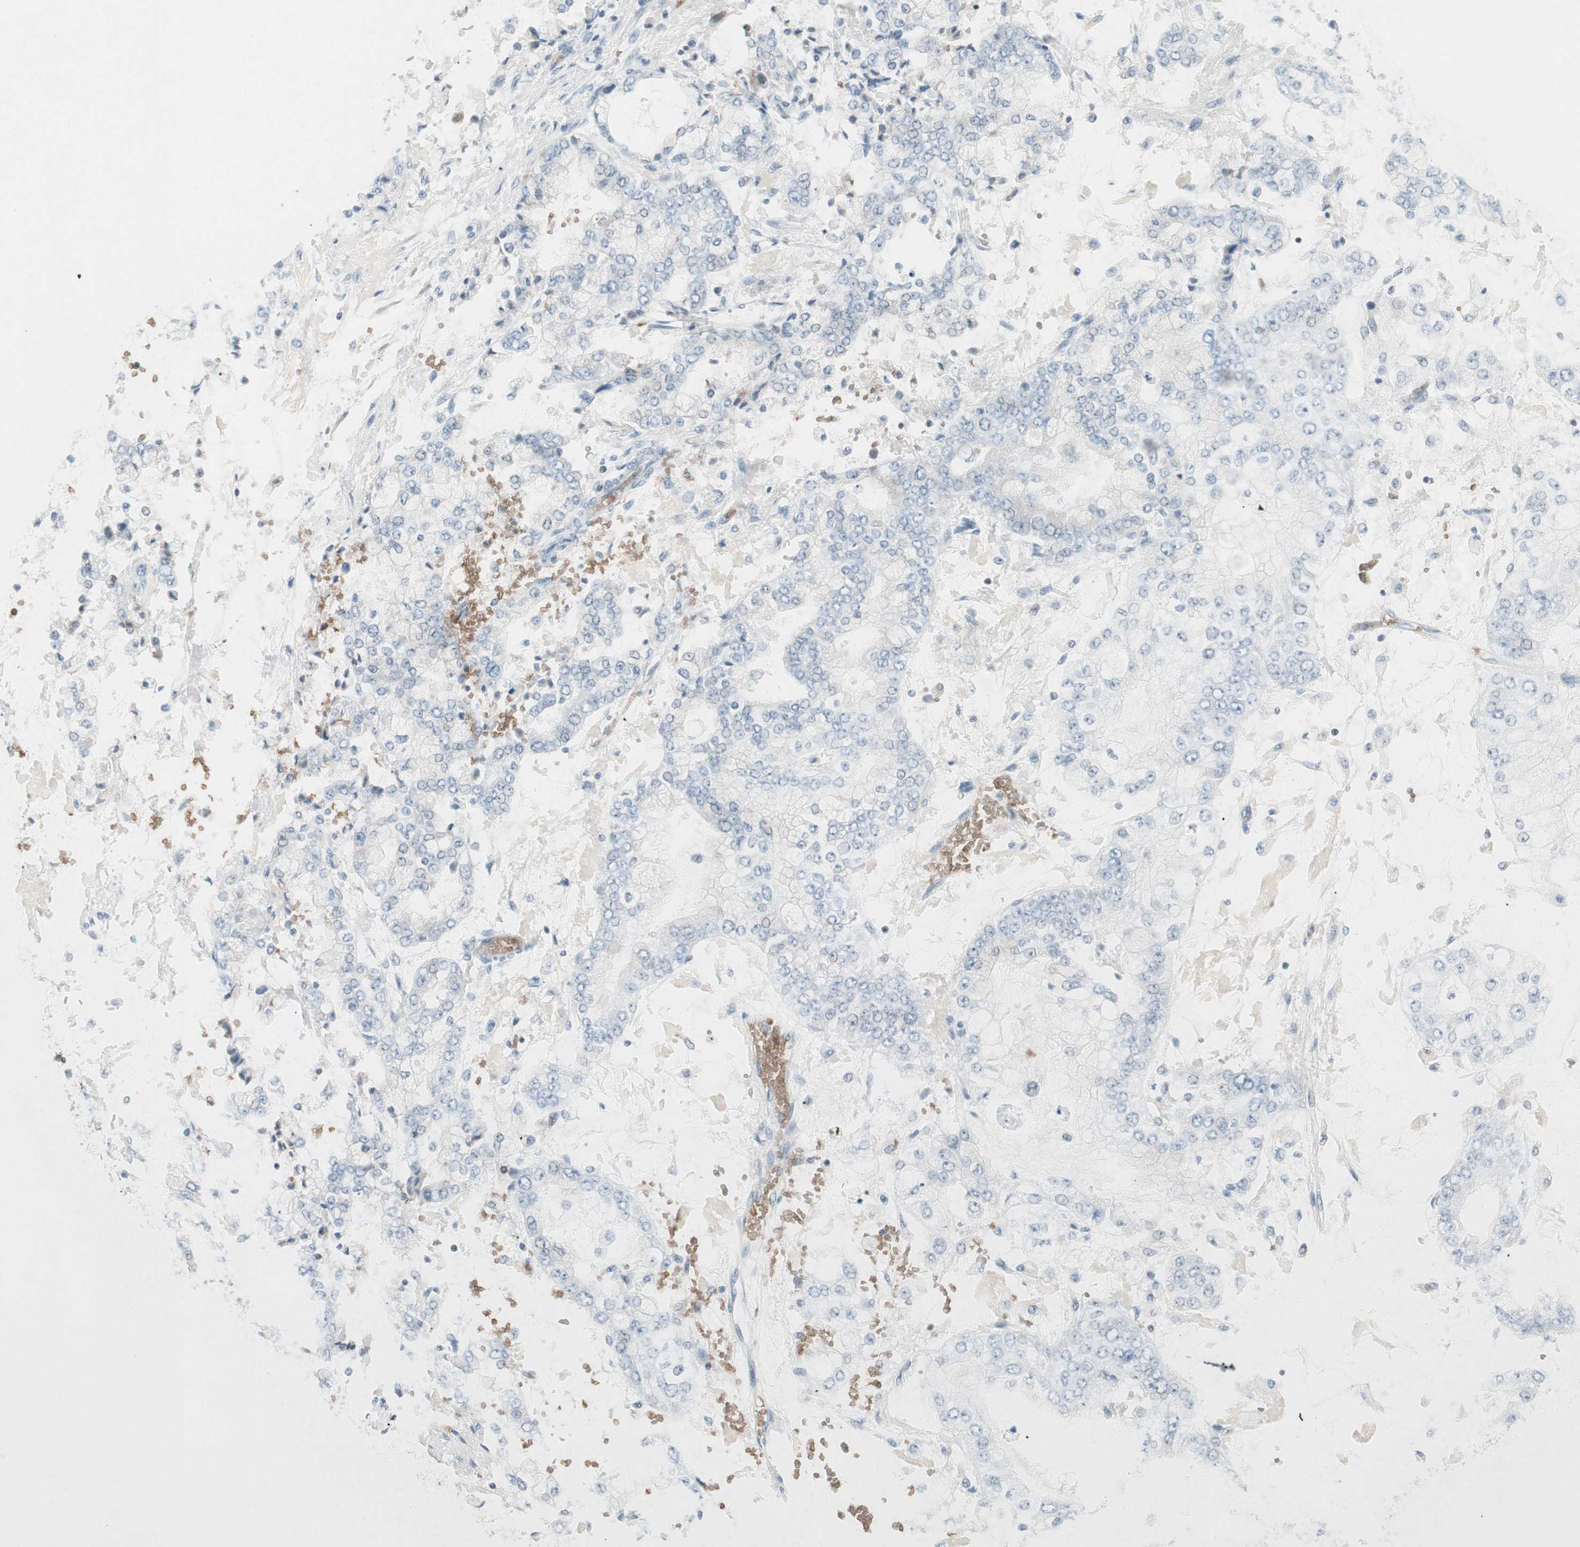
{"staining": {"intensity": "negative", "quantity": "none", "location": "none"}, "tissue": "stomach cancer", "cell_type": "Tumor cells", "image_type": "cancer", "snomed": [{"axis": "morphology", "description": "Adenocarcinoma, NOS"}, {"axis": "topography", "description": "Stomach"}], "caption": "High power microscopy histopathology image of an immunohistochemistry image of stomach cancer (adenocarcinoma), revealing no significant expression in tumor cells.", "gene": "MAP4K1", "patient": {"sex": "male", "age": 76}}